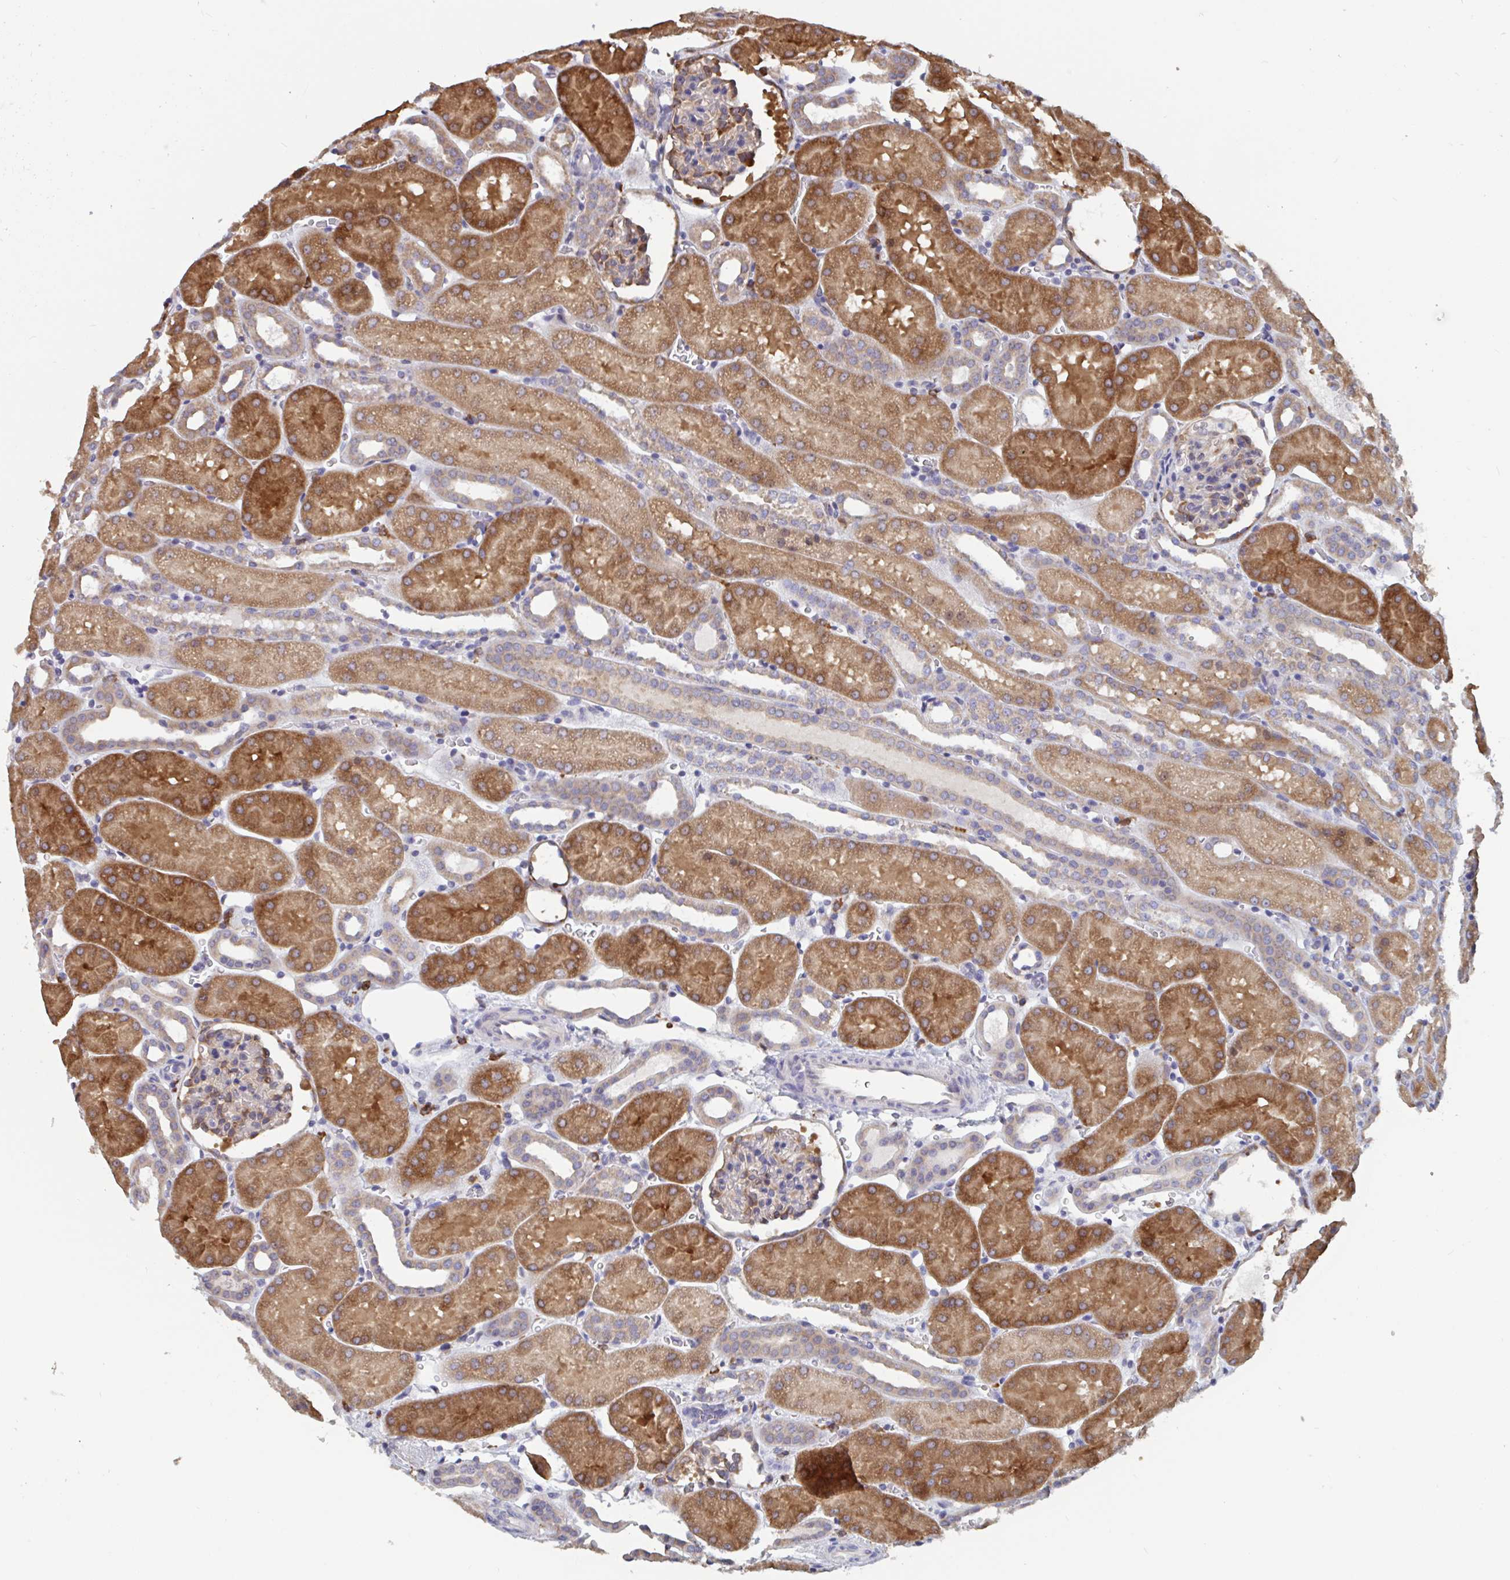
{"staining": {"intensity": "moderate", "quantity": "25%-75%", "location": "cytoplasmic/membranous"}, "tissue": "kidney", "cell_type": "Cells in glomeruli", "image_type": "normal", "snomed": [{"axis": "morphology", "description": "Normal tissue, NOS"}, {"axis": "topography", "description": "Kidney"}], "caption": "Immunohistochemical staining of normal kidney shows medium levels of moderate cytoplasmic/membranous positivity in about 25%-75% of cells in glomeruli.", "gene": "SNX8", "patient": {"sex": "male", "age": 2}}